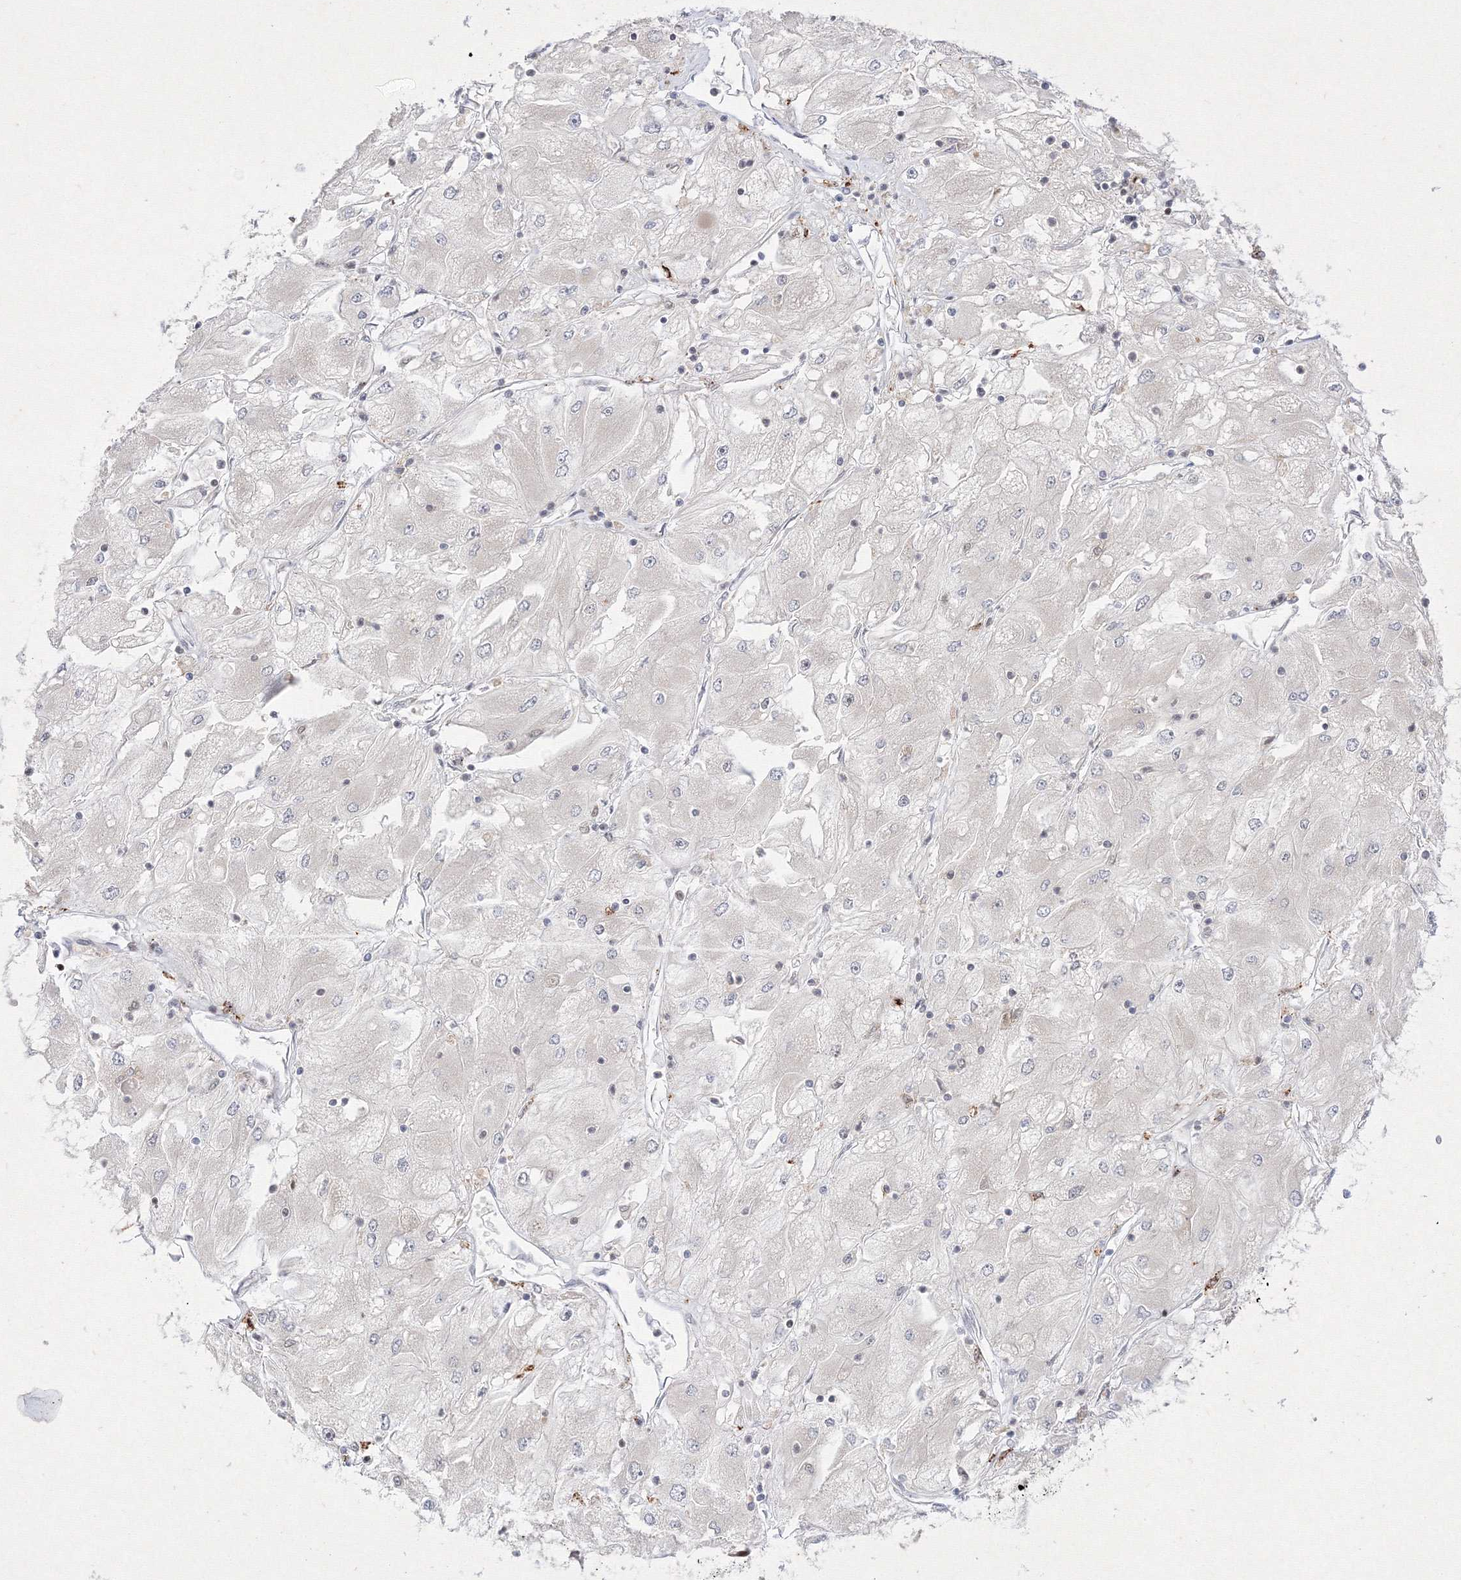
{"staining": {"intensity": "negative", "quantity": "none", "location": "none"}, "tissue": "renal cancer", "cell_type": "Tumor cells", "image_type": "cancer", "snomed": [{"axis": "morphology", "description": "Adenocarcinoma, NOS"}, {"axis": "topography", "description": "Kidney"}], "caption": "High power microscopy histopathology image of an immunohistochemistry (IHC) image of renal cancer, revealing no significant staining in tumor cells.", "gene": "TAB1", "patient": {"sex": "male", "age": 80}}